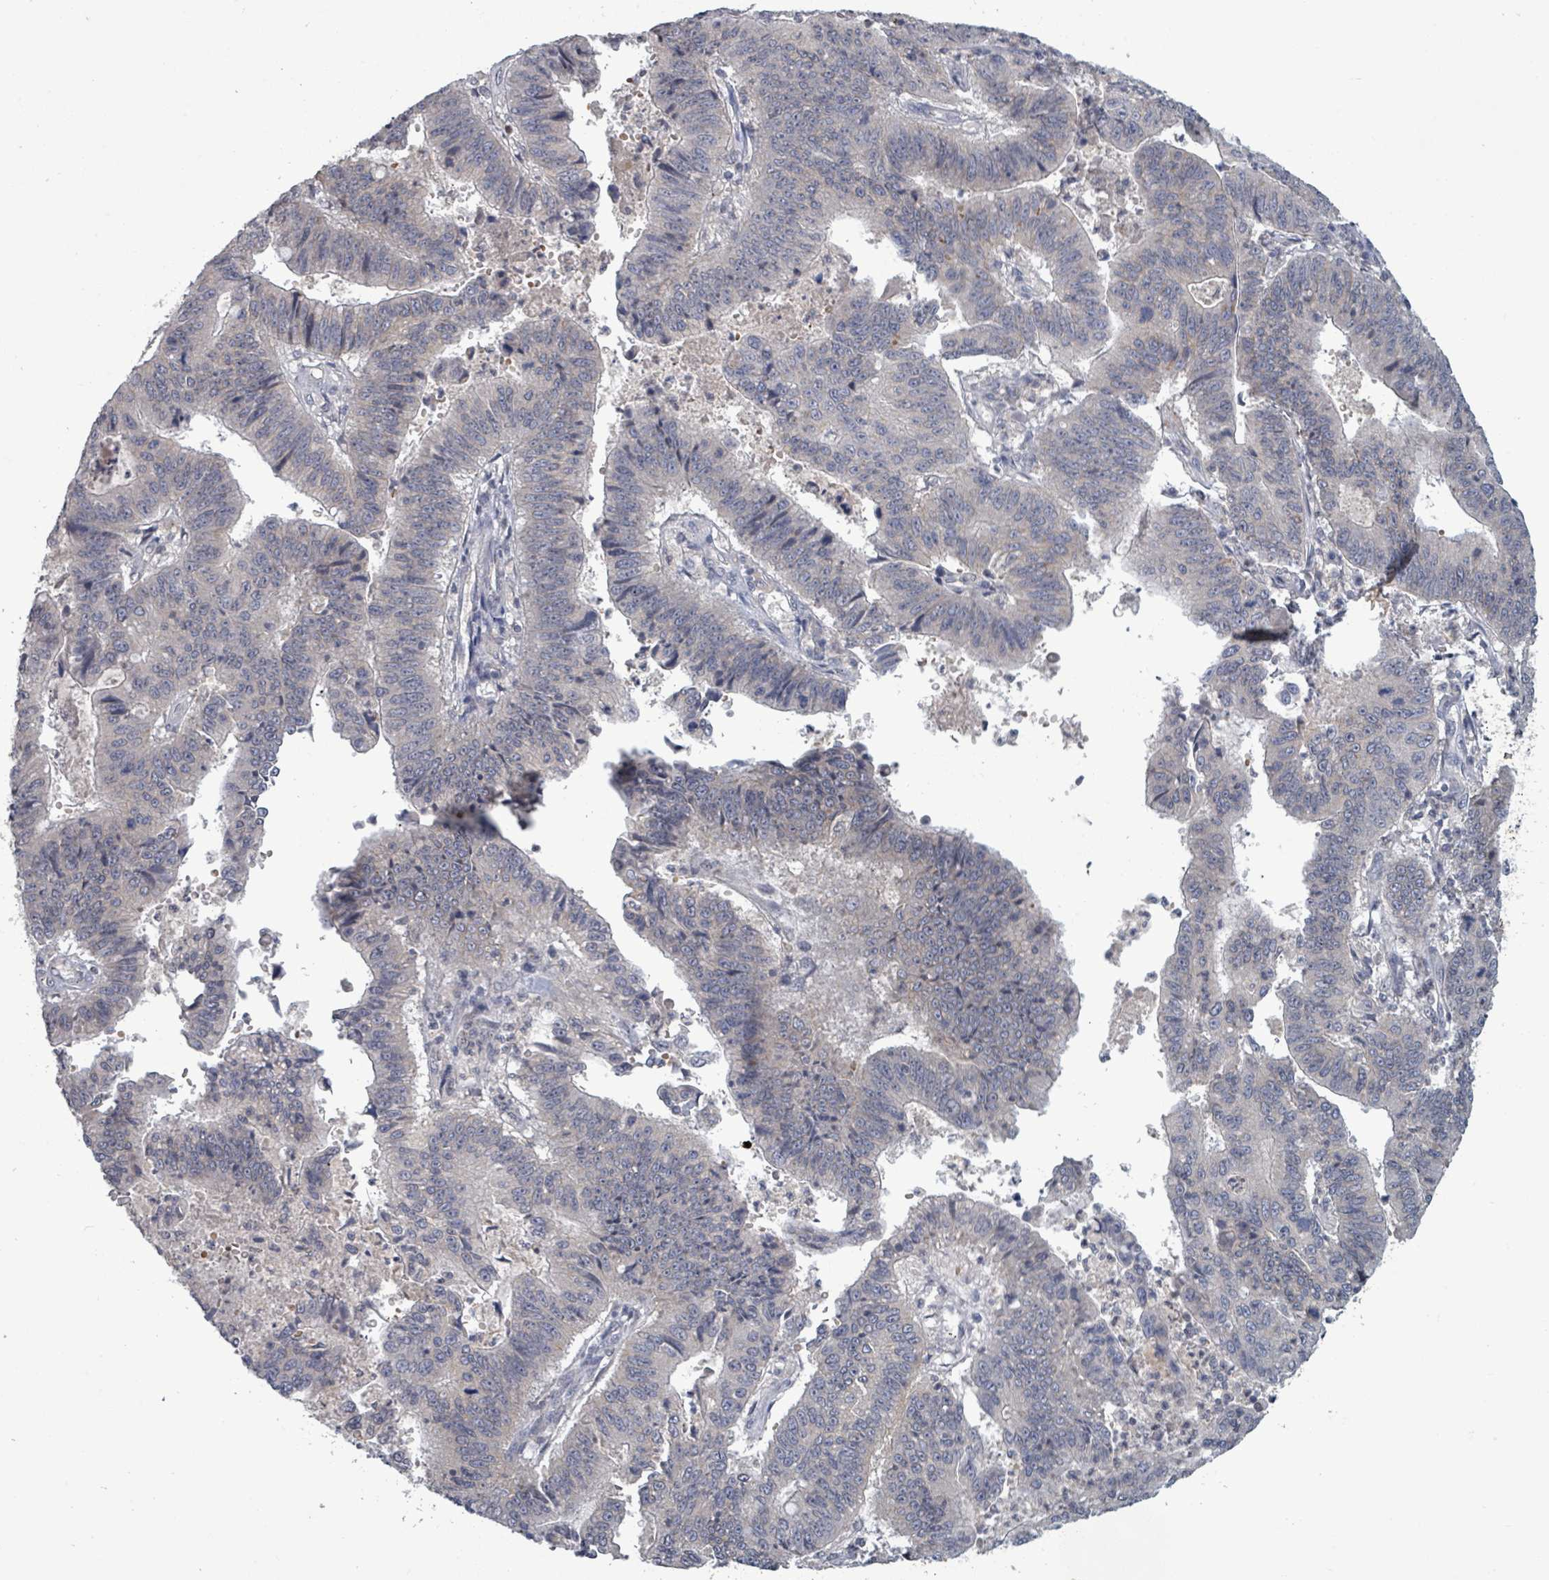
{"staining": {"intensity": "negative", "quantity": "none", "location": "none"}, "tissue": "stomach cancer", "cell_type": "Tumor cells", "image_type": "cancer", "snomed": [{"axis": "morphology", "description": "Adenocarcinoma, NOS"}, {"axis": "topography", "description": "Stomach"}], "caption": "IHC photomicrograph of neoplastic tissue: human stomach cancer (adenocarcinoma) stained with DAB exhibits no significant protein expression in tumor cells.", "gene": "GRM8", "patient": {"sex": "male", "age": 59}}